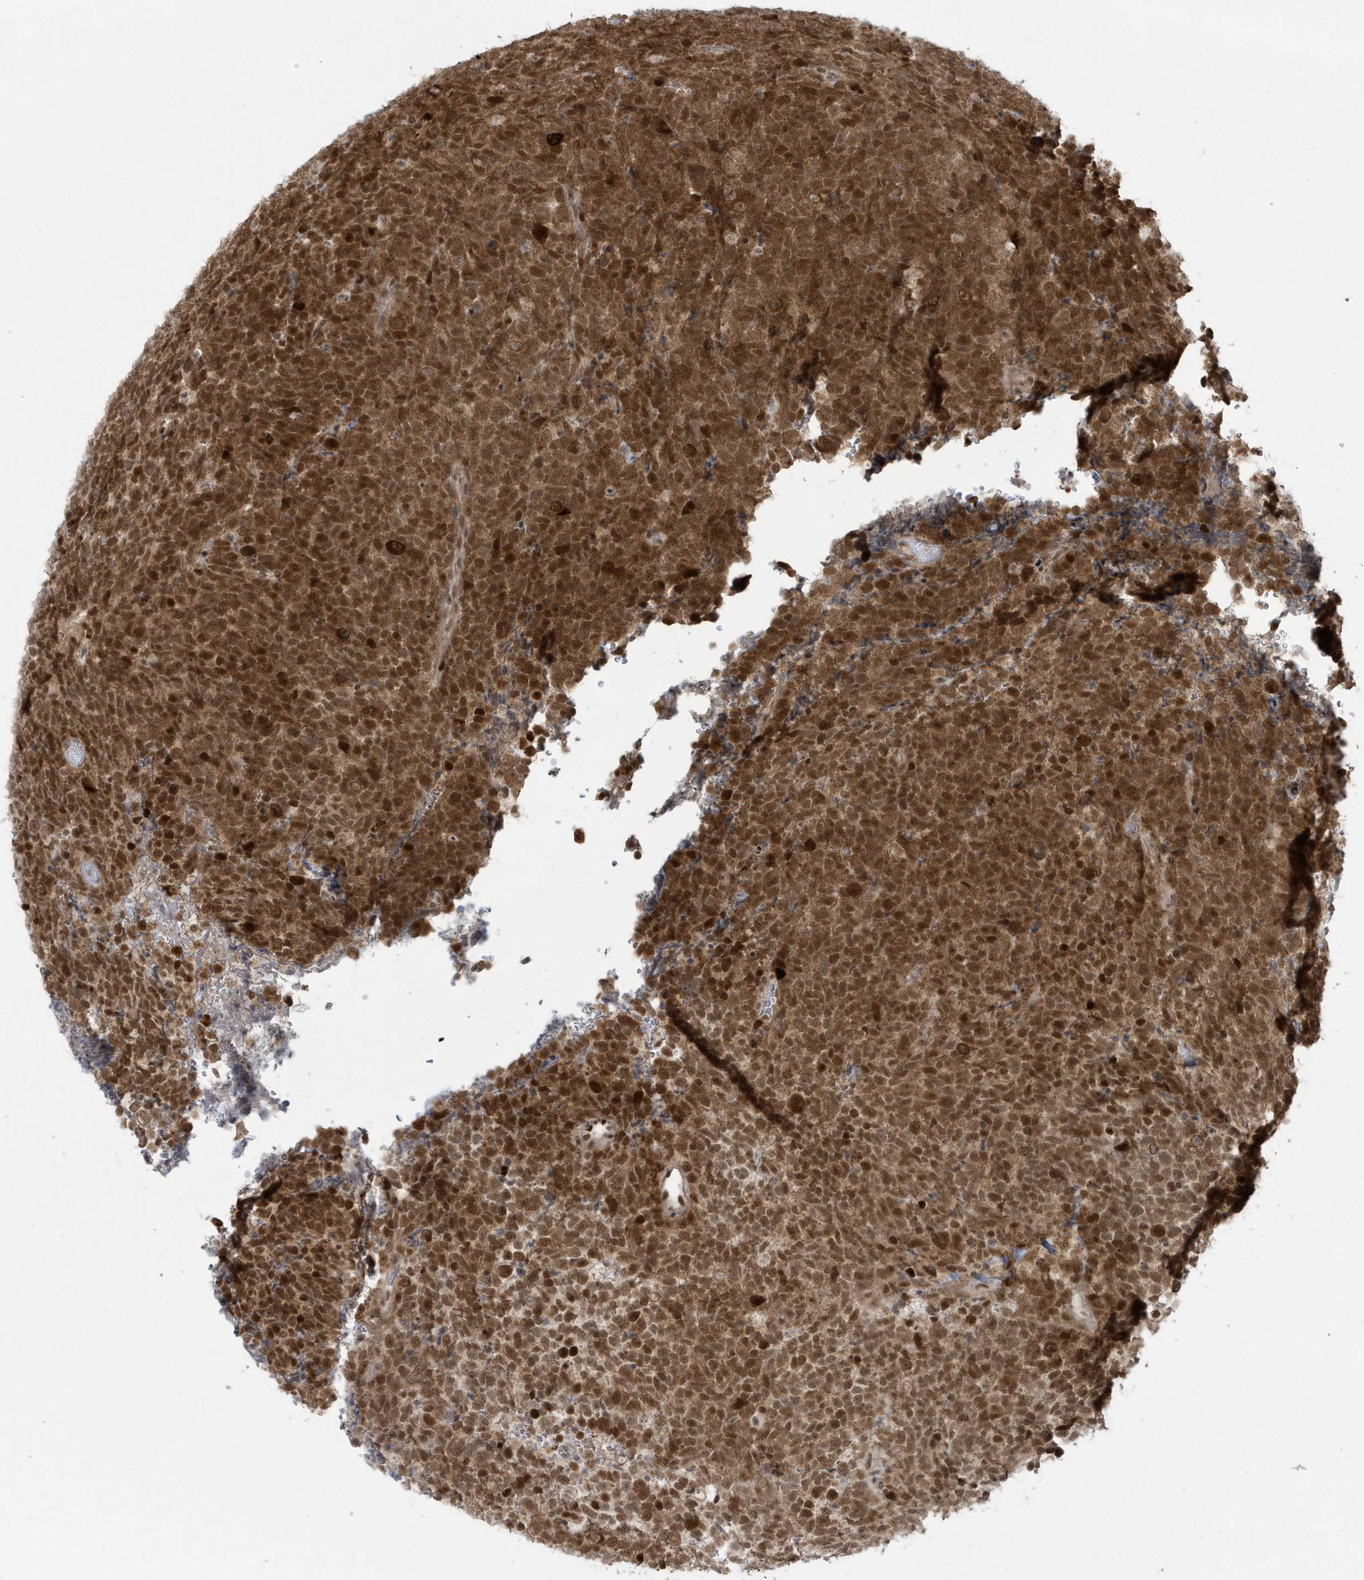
{"staining": {"intensity": "strong", "quantity": ">75%", "location": "cytoplasmic/membranous,nuclear"}, "tissue": "urothelial cancer", "cell_type": "Tumor cells", "image_type": "cancer", "snomed": [{"axis": "morphology", "description": "Urothelial carcinoma, High grade"}, {"axis": "topography", "description": "Urinary bladder"}], "caption": "Approximately >75% of tumor cells in urothelial cancer display strong cytoplasmic/membranous and nuclear protein expression as visualized by brown immunohistochemical staining.", "gene": "C1orf52", "patient": {"sex": "female", "age": 82}}